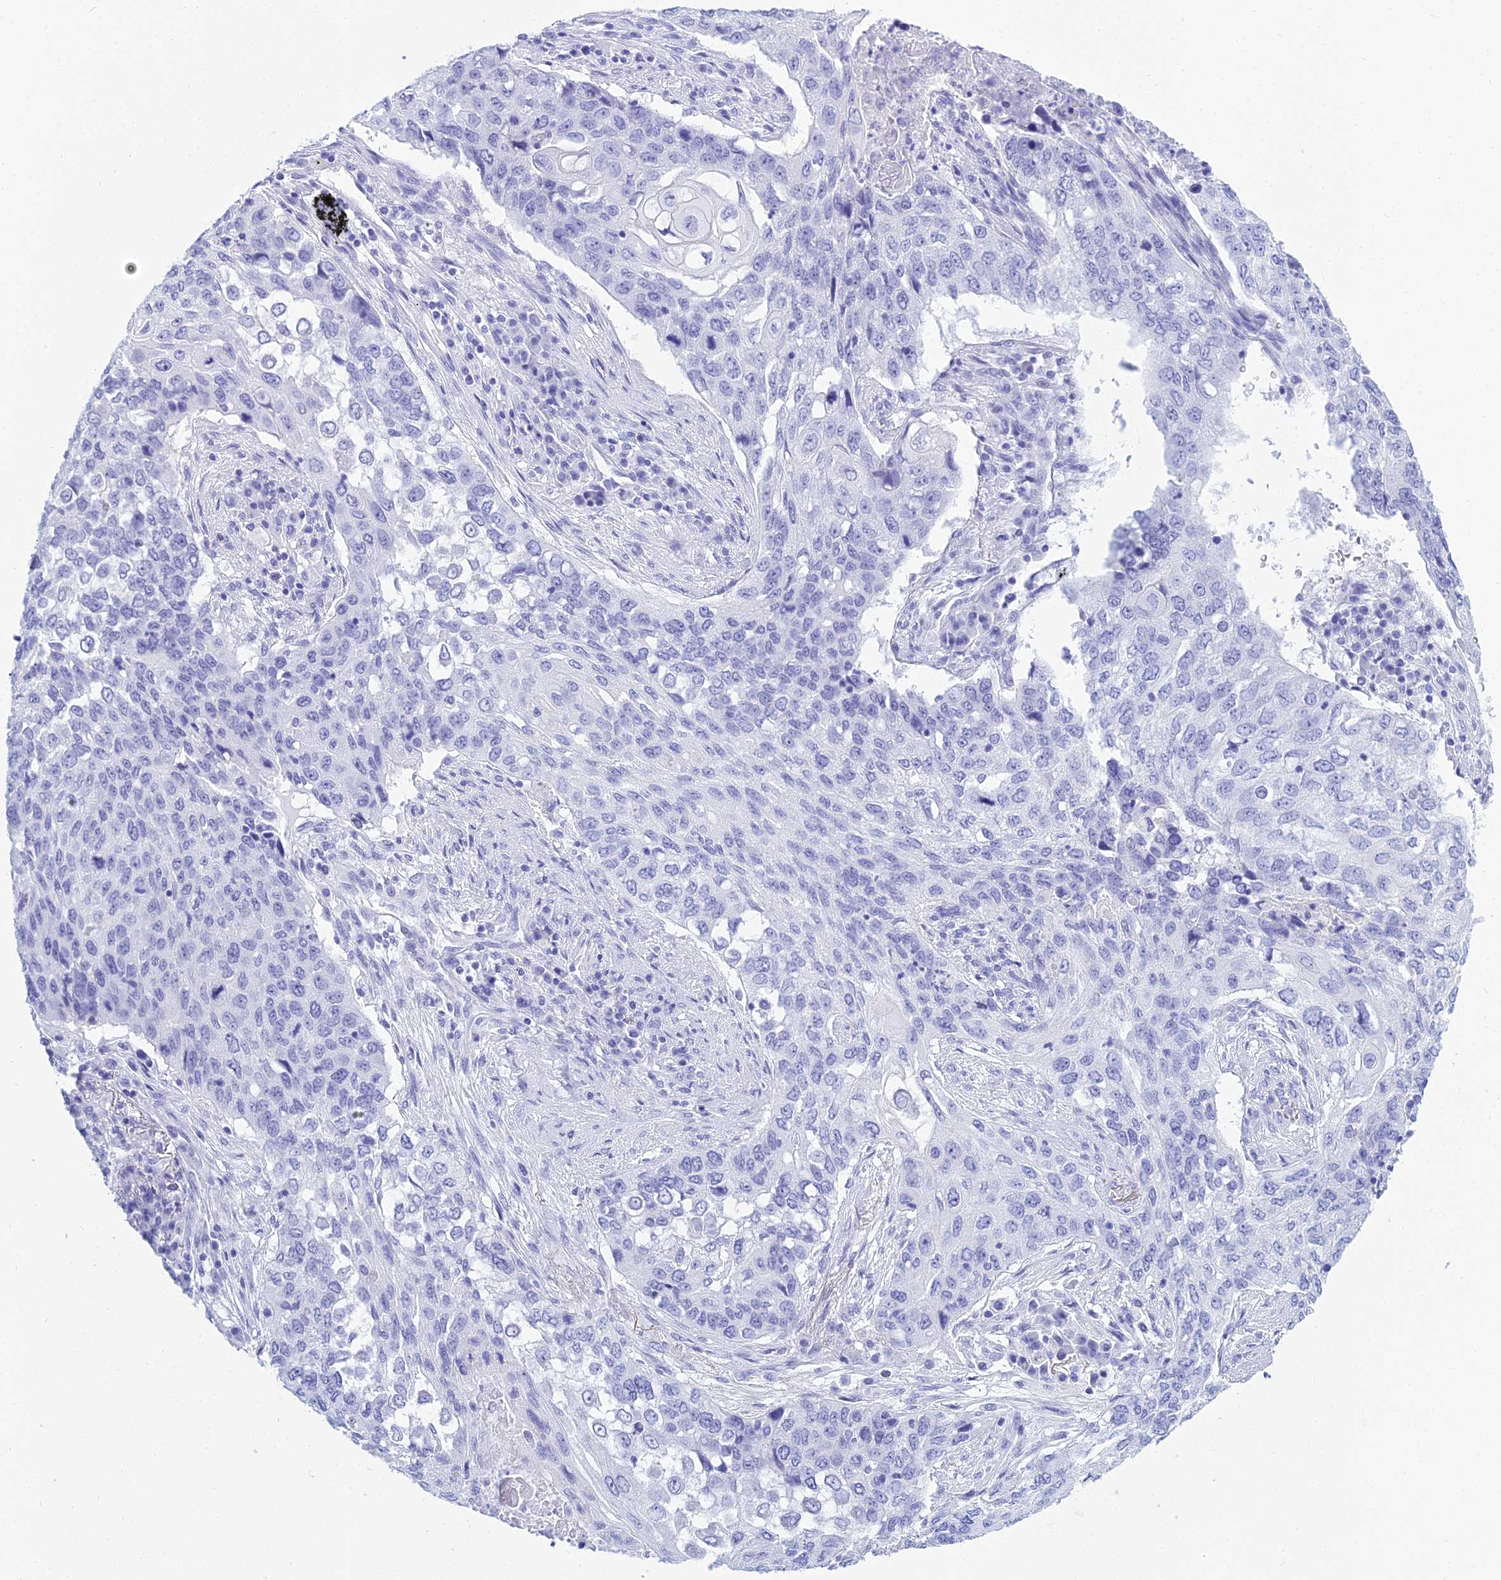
{"staining": {"intensity": "negative", "quantity": "none", "location": "none"}, "tissue": "lung cancer", "cell_type": "Tumor cells", "image_type": "cancer", "snomed": [{"axis": "morphology", "description": "Squamous cell carcinoma, NOS"}, {"axis": "topography", "description": "Lung"}], "caption": "DAB immunohistochemical staining of lung cancer (squamous cell carcinoma) reveals no significant positivity in tumor cells. Brightfield microscopy of immunohistochemistry (IHC) stained with DAB (3,3'-diaminobenzidine) (brown) and hematoxylin (blue), captured at high magnification.", "gene": "PATE4", "patient": {"sex": "female", "age": 63}}